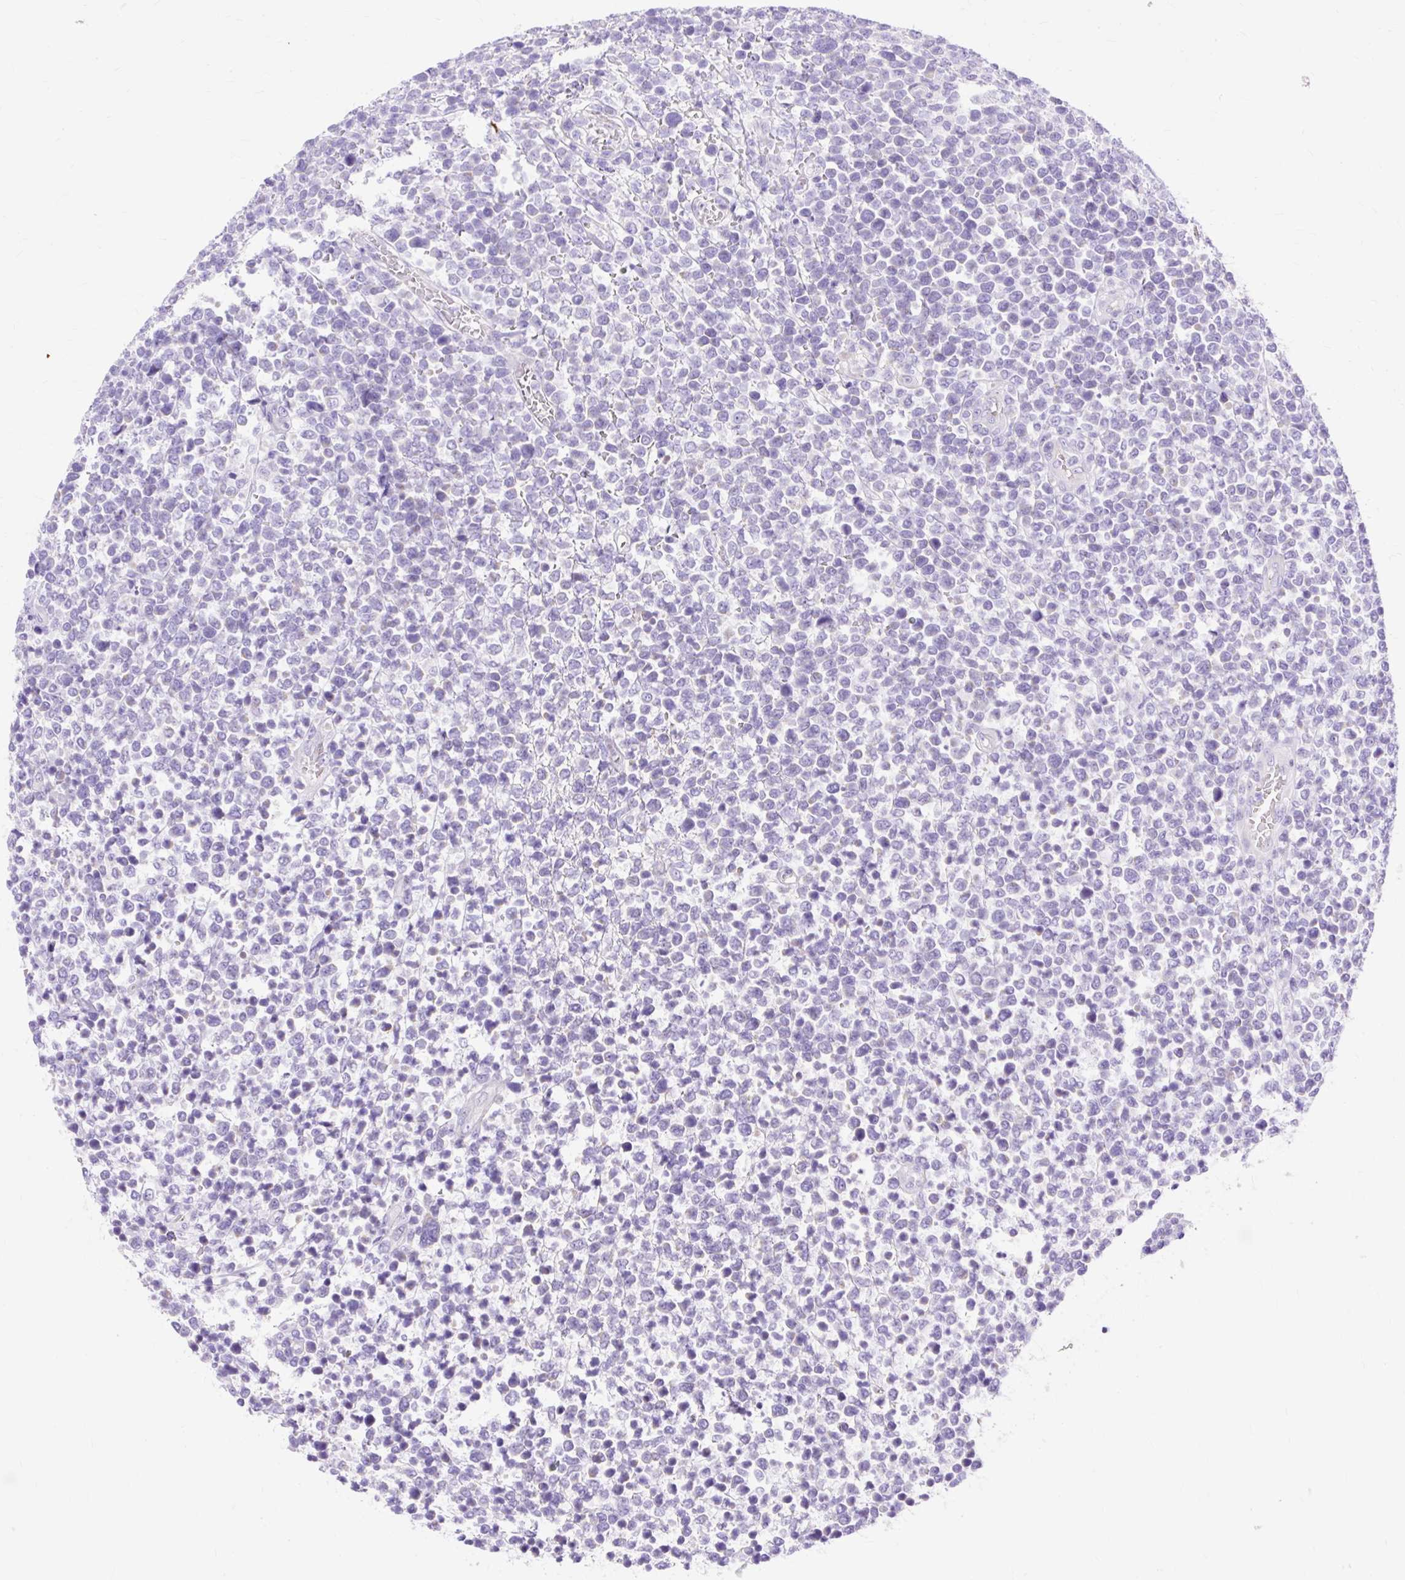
{"staining": {"intensity": "negative", "quantity": "none", "location": "none"}, "tissue": "lymphoma", "cell_type": "Tumor cells", "image_type": "cancer", "snomed": [{"axis": "morphology", "description": "Malignant lymphoma, non-Hodgkin's type, High grade"}, {"axis": "topography", "description": "Soft tissue"}], "caption": "Tumor cells show no significant expression in high-grade malignant lymphoma, non-Hodgkin's type.", "gene": "MYO6", "patient": {"sex": "female", "age": 56}}